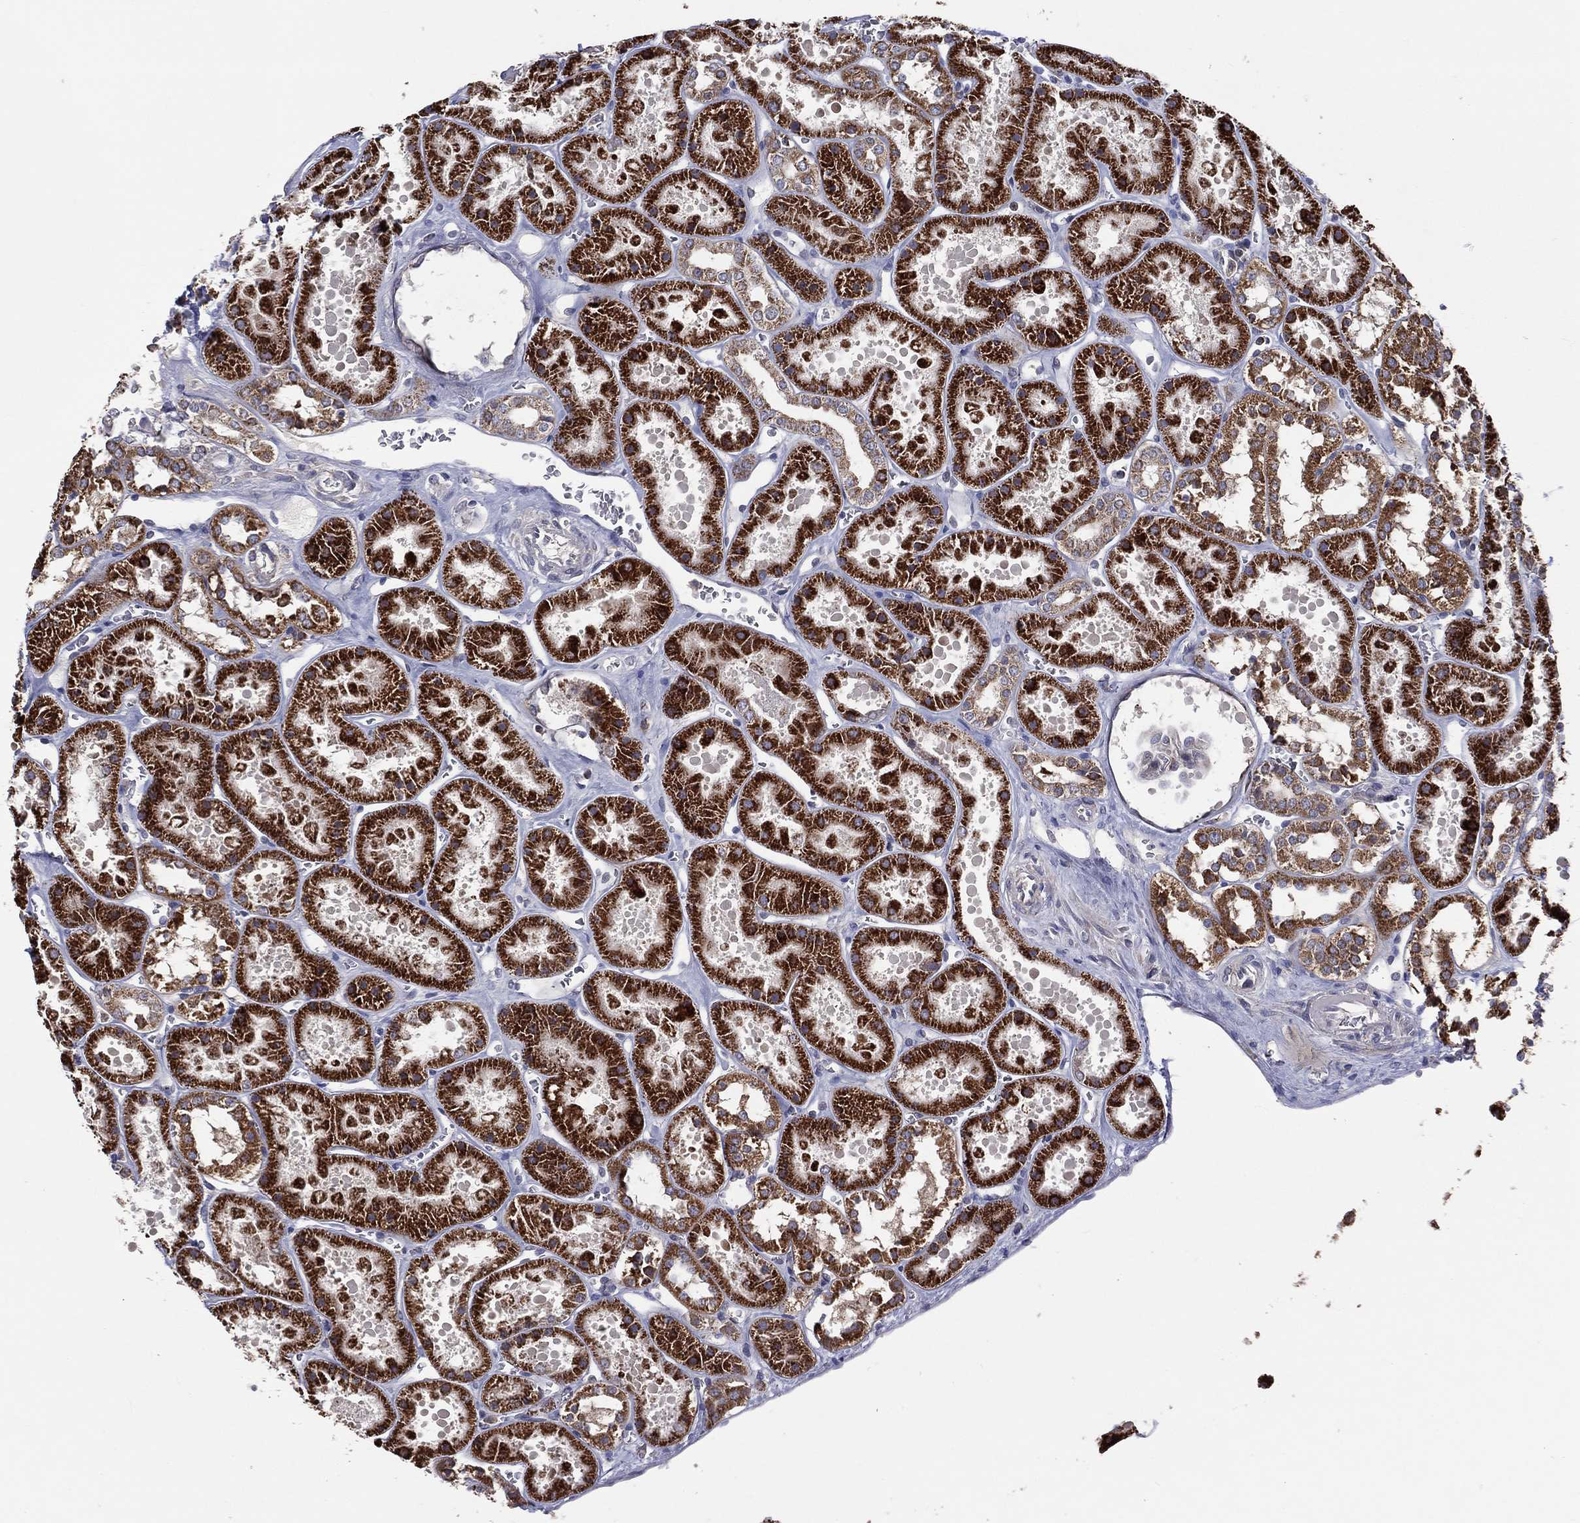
{"staining": {"intensity": "negative", "quantity": "none", "location": "none"}, "tissue": "kidney", "cell_type": "Cells in glomeruli", "image_type": "normal", "snomed": [{"axis": "morphology", "description": "Normal tissue, NOS"}, {"axis": "topography", "description": "Kidney"}], "caption": "Immunohistochemistry (IHC) photomicrograph of benign kidney: human kidney stained with DAB reveals no significant protein expression in cells in glomeruli. (DAB immunohistochemistry (IHC) visualized using brightfield microscopy, high magnification).", "gene": "STARD3", "patient": {"sex": "female", "age": 41}}